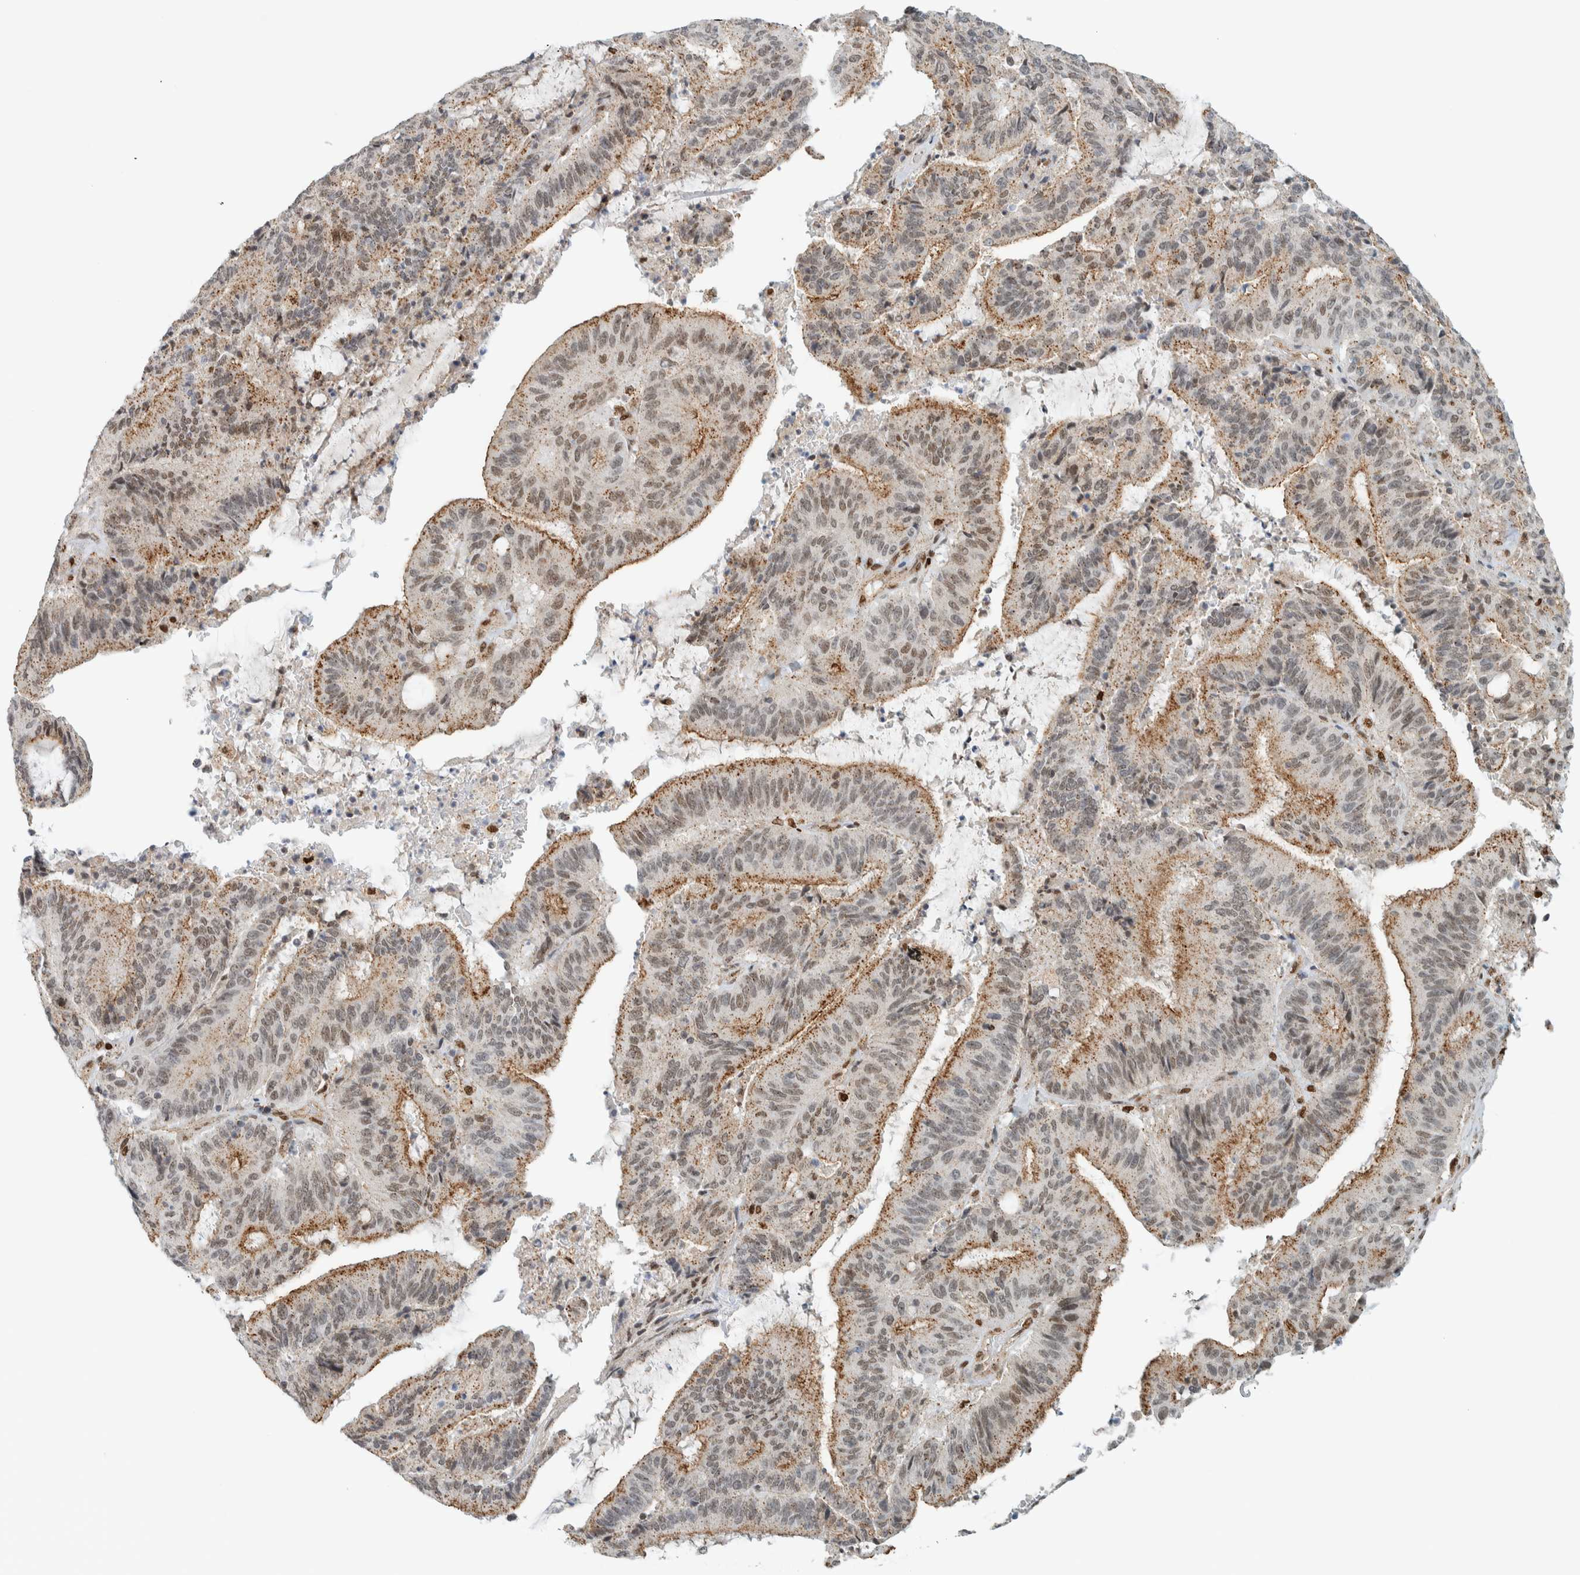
{"staining": {"intensity": "moderate", "quantity": ">75%", "location": "cytoplasmic/membranous,nuclear"}, "tissue": "liver cancer", "cell_type": "Tumor cells", "image_type": "cancer", "snomed": [{"axis": "morphology", "description": "Normal tissue, NOS"}, {"axis": "morphology", "description": "Cholangiocarcinoma"}, {"axis": "topography", "description": "Liver"}, {"axis": "topography", "description": "Peripheral nerve tissue"}], "caption": "Tumor cells exhibit medium levels of moderate cytoplasmic/membranous and nuclear expression in approximately >75% of cells in liver cancer (cholangiocarcinoma).", "gene": "TFE3", "patient": {"sex": "female", "age": 73}}